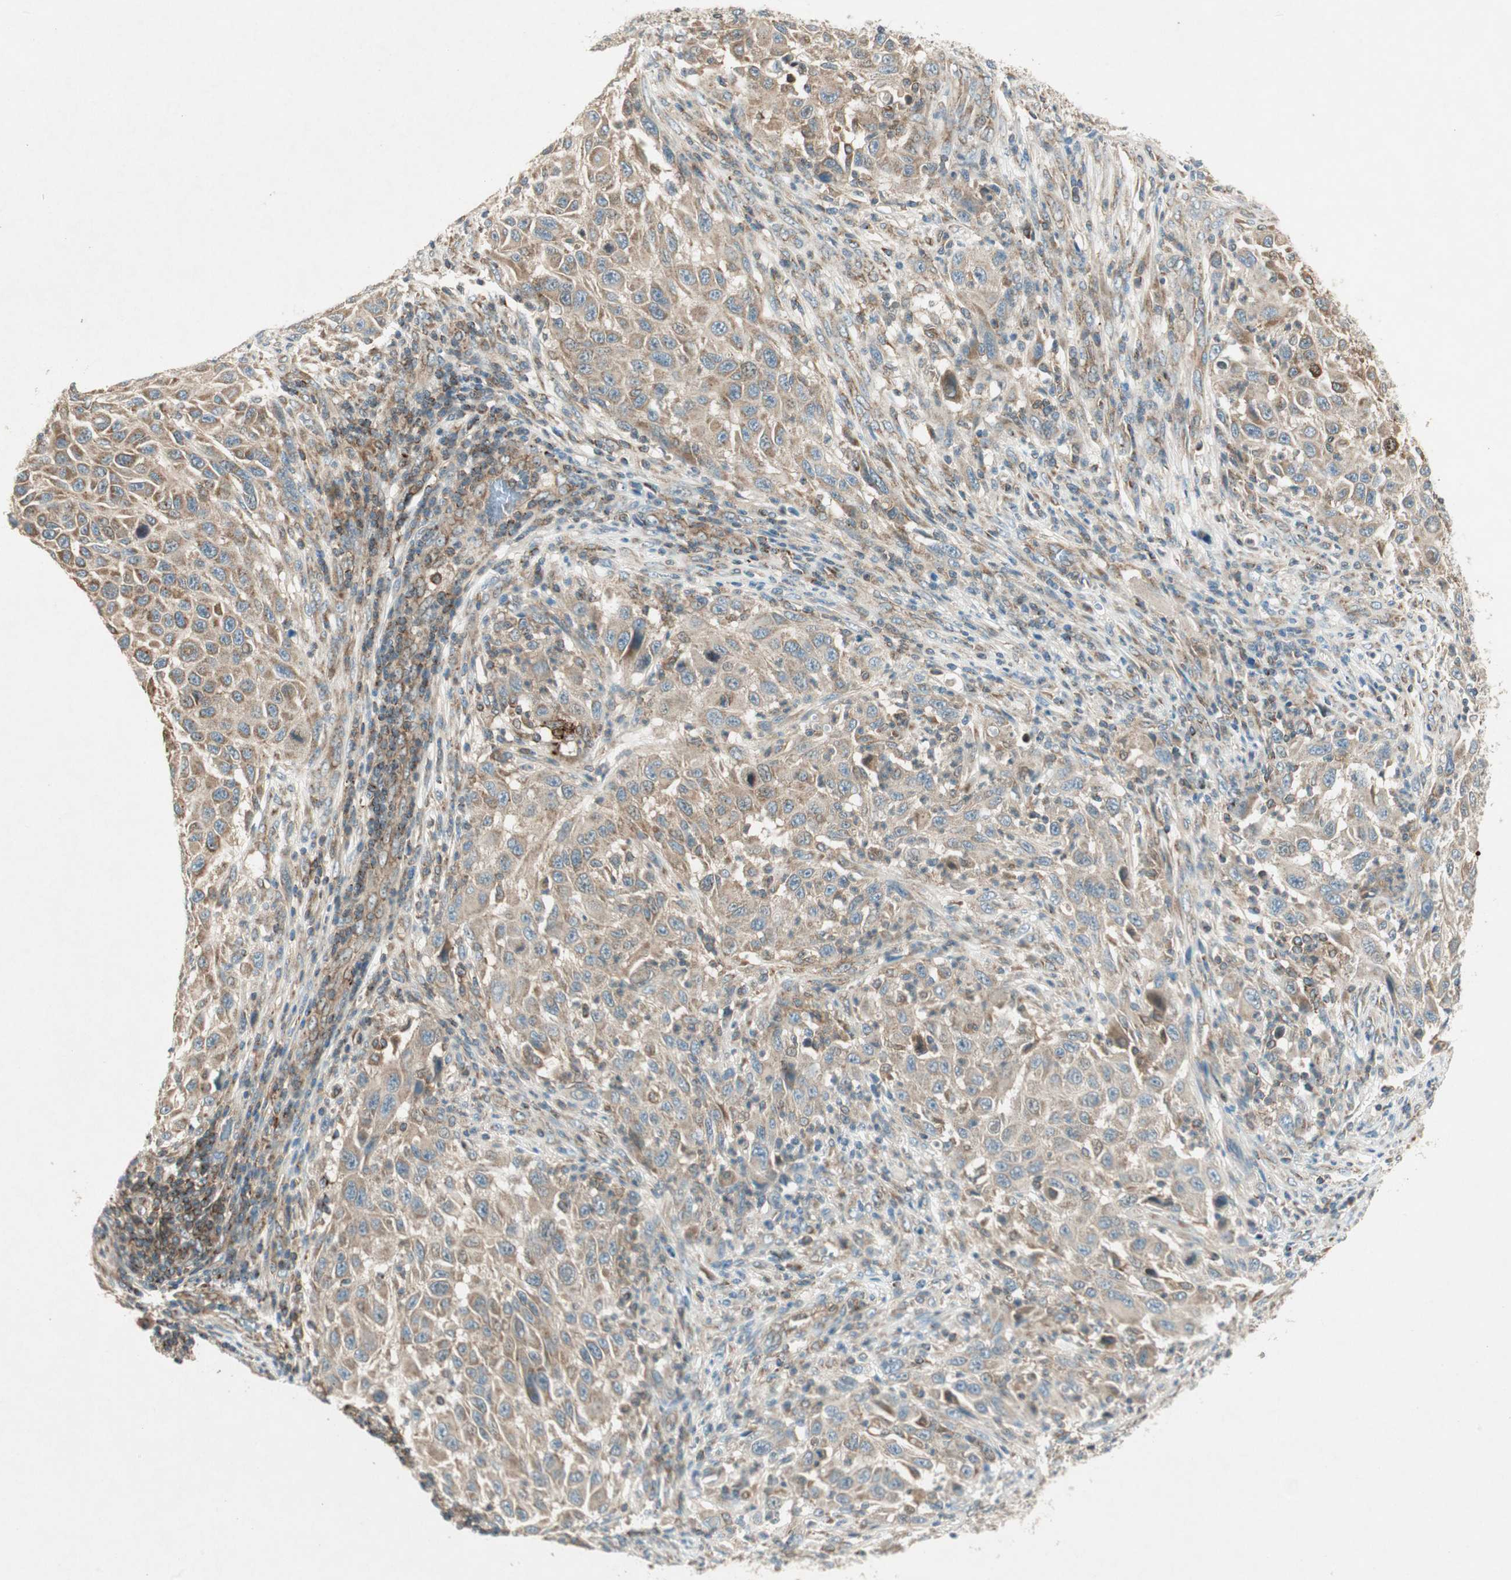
{"staining": {"intensity": "strong", "quantity": ">75%", "location": "cytoplasmic/membranous"}, "tissue": "melanoma", "cell_type": "Tumor cells", "image_type": "cancer", "snomed": [{"axis": "morphology", "description": "Malignant melanoma, Metastatic site"}, {"axis": "topography", "description": "Lymph node"}], "caption": "Immunohistochemical staining of human melanoma displays high levels of strong cytoplasmic/membranous protein staining in about >75% of tumor cells. The staining was performed using DAB (3,3'-diaminobenzidine) to visualize the protein expression in brown, while the nuclei were stained in blue with hematoxylin (Magnification: 20x).", "gene": "CHADL", "patient": {"sex": "male", "age": 61}}